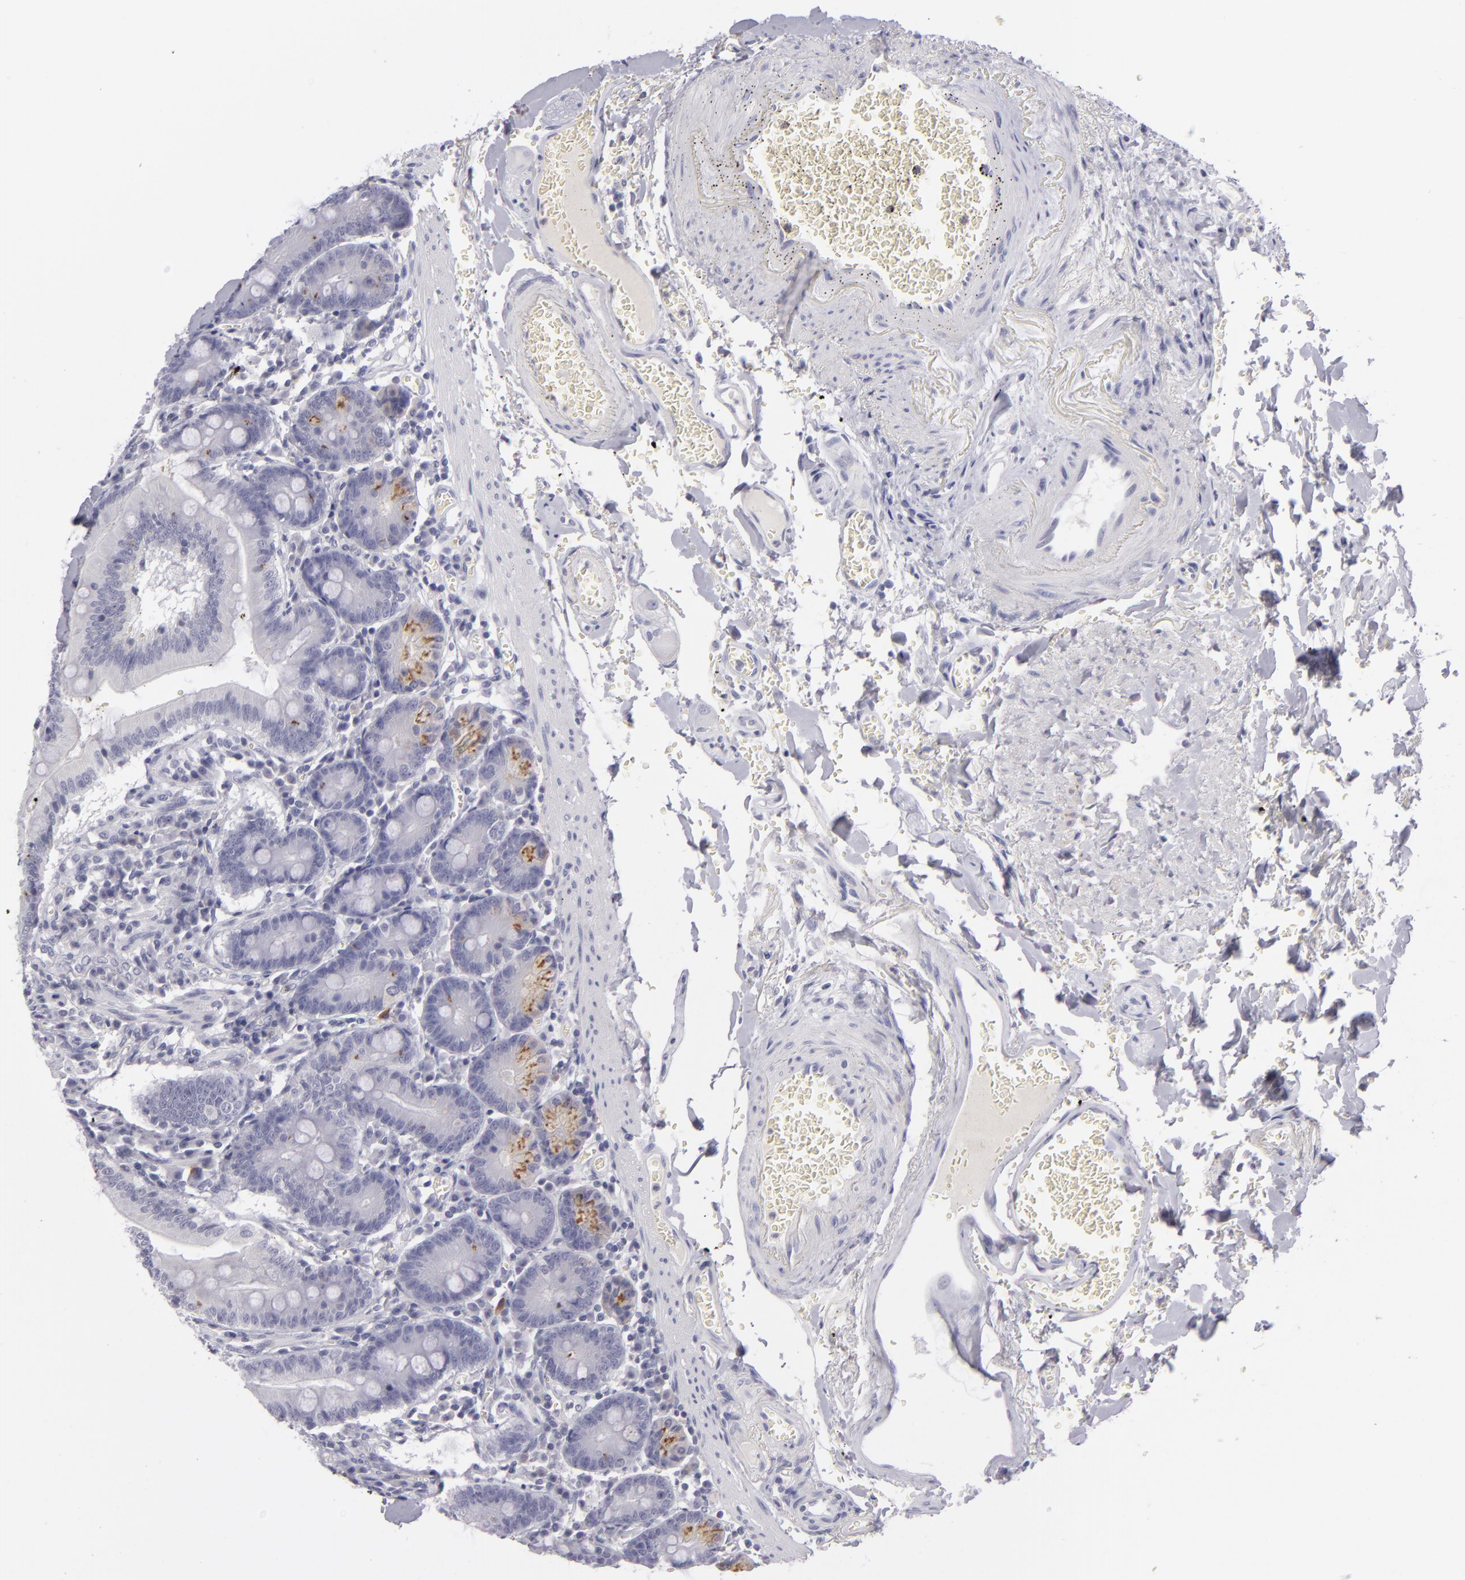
{"staining": {"intensity": "weak", "quantity": "25%-75%", "location": "cytoplasmic/membranous"}, "tissue": "small intestine", "cell_type": "Glandular cells", "image_type": "normal", "snomed": [{"axis": "morphology", "description": "Normal tissue, NOS"}, {"axis": "topography", "description": "Small intestine"}], "caption": "Immunohistochemistry (IHC) micrograph of unremarkable small intestine stained for a protein (brown), which displays low levels of weak cytoplasmic/membranous expression in approximately 25%-75% of glandular cells.", "gene": "TNNC1", "patient": {"sex": "male", "age": 71}}